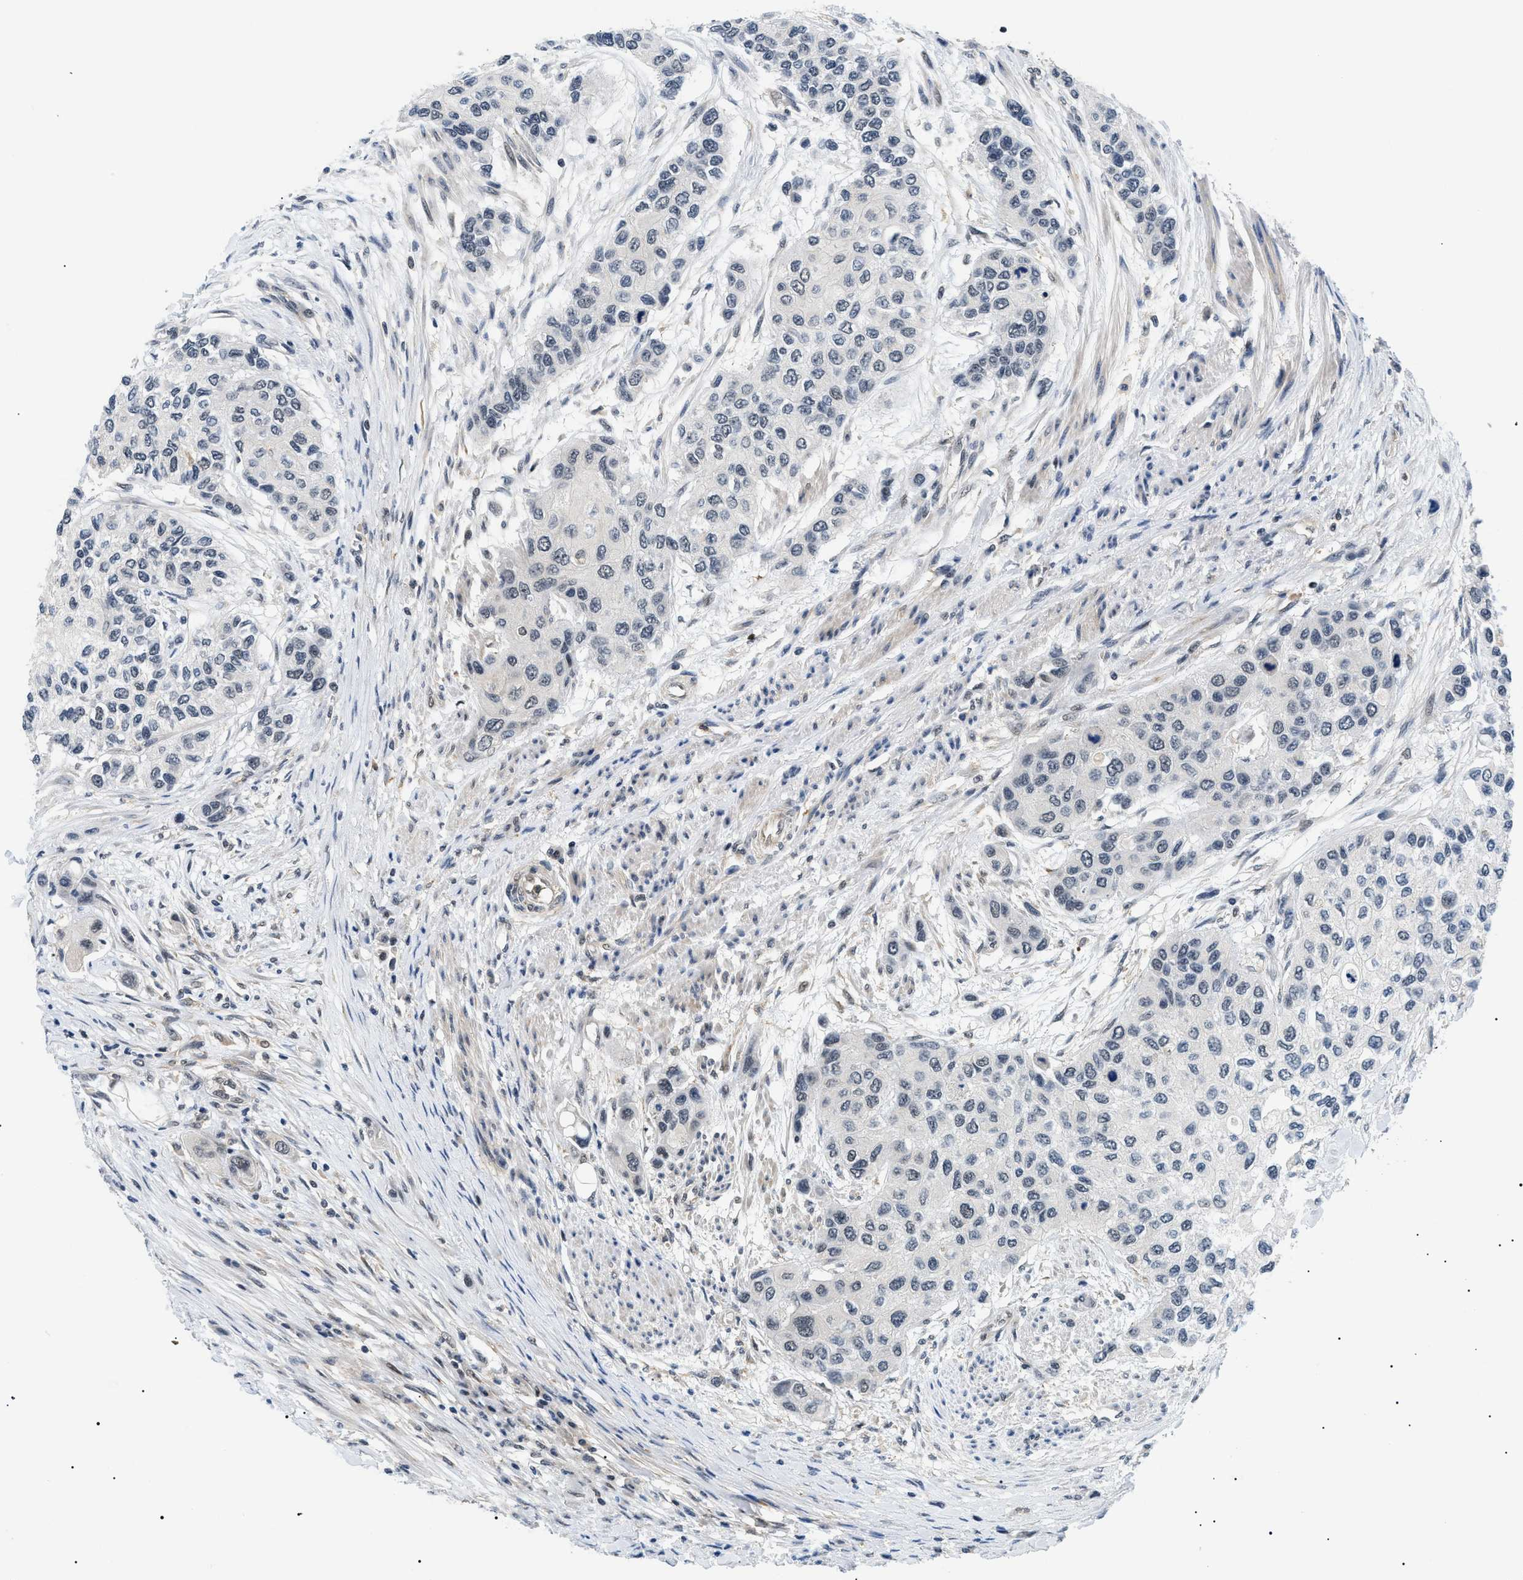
{"staining": {"intensity": "negative", "quantity": "none", "location": "none"}, "tissue": "urothelial cancer", "cell_type": "Tumor cells", "image_type": "cancer", "snomed": [{"axis": "morphology", "description": "Urothelial carcinoma, High grade"}, {"axis": "topography", "description": "Urinary bladder"}], "caption": "This is an IHC histopathology image of human high-grade urothelial carcinoma. There is no staining in tumor cells.", "gene": "RBM15", "patient": {"sex": "female", "age": 56}}